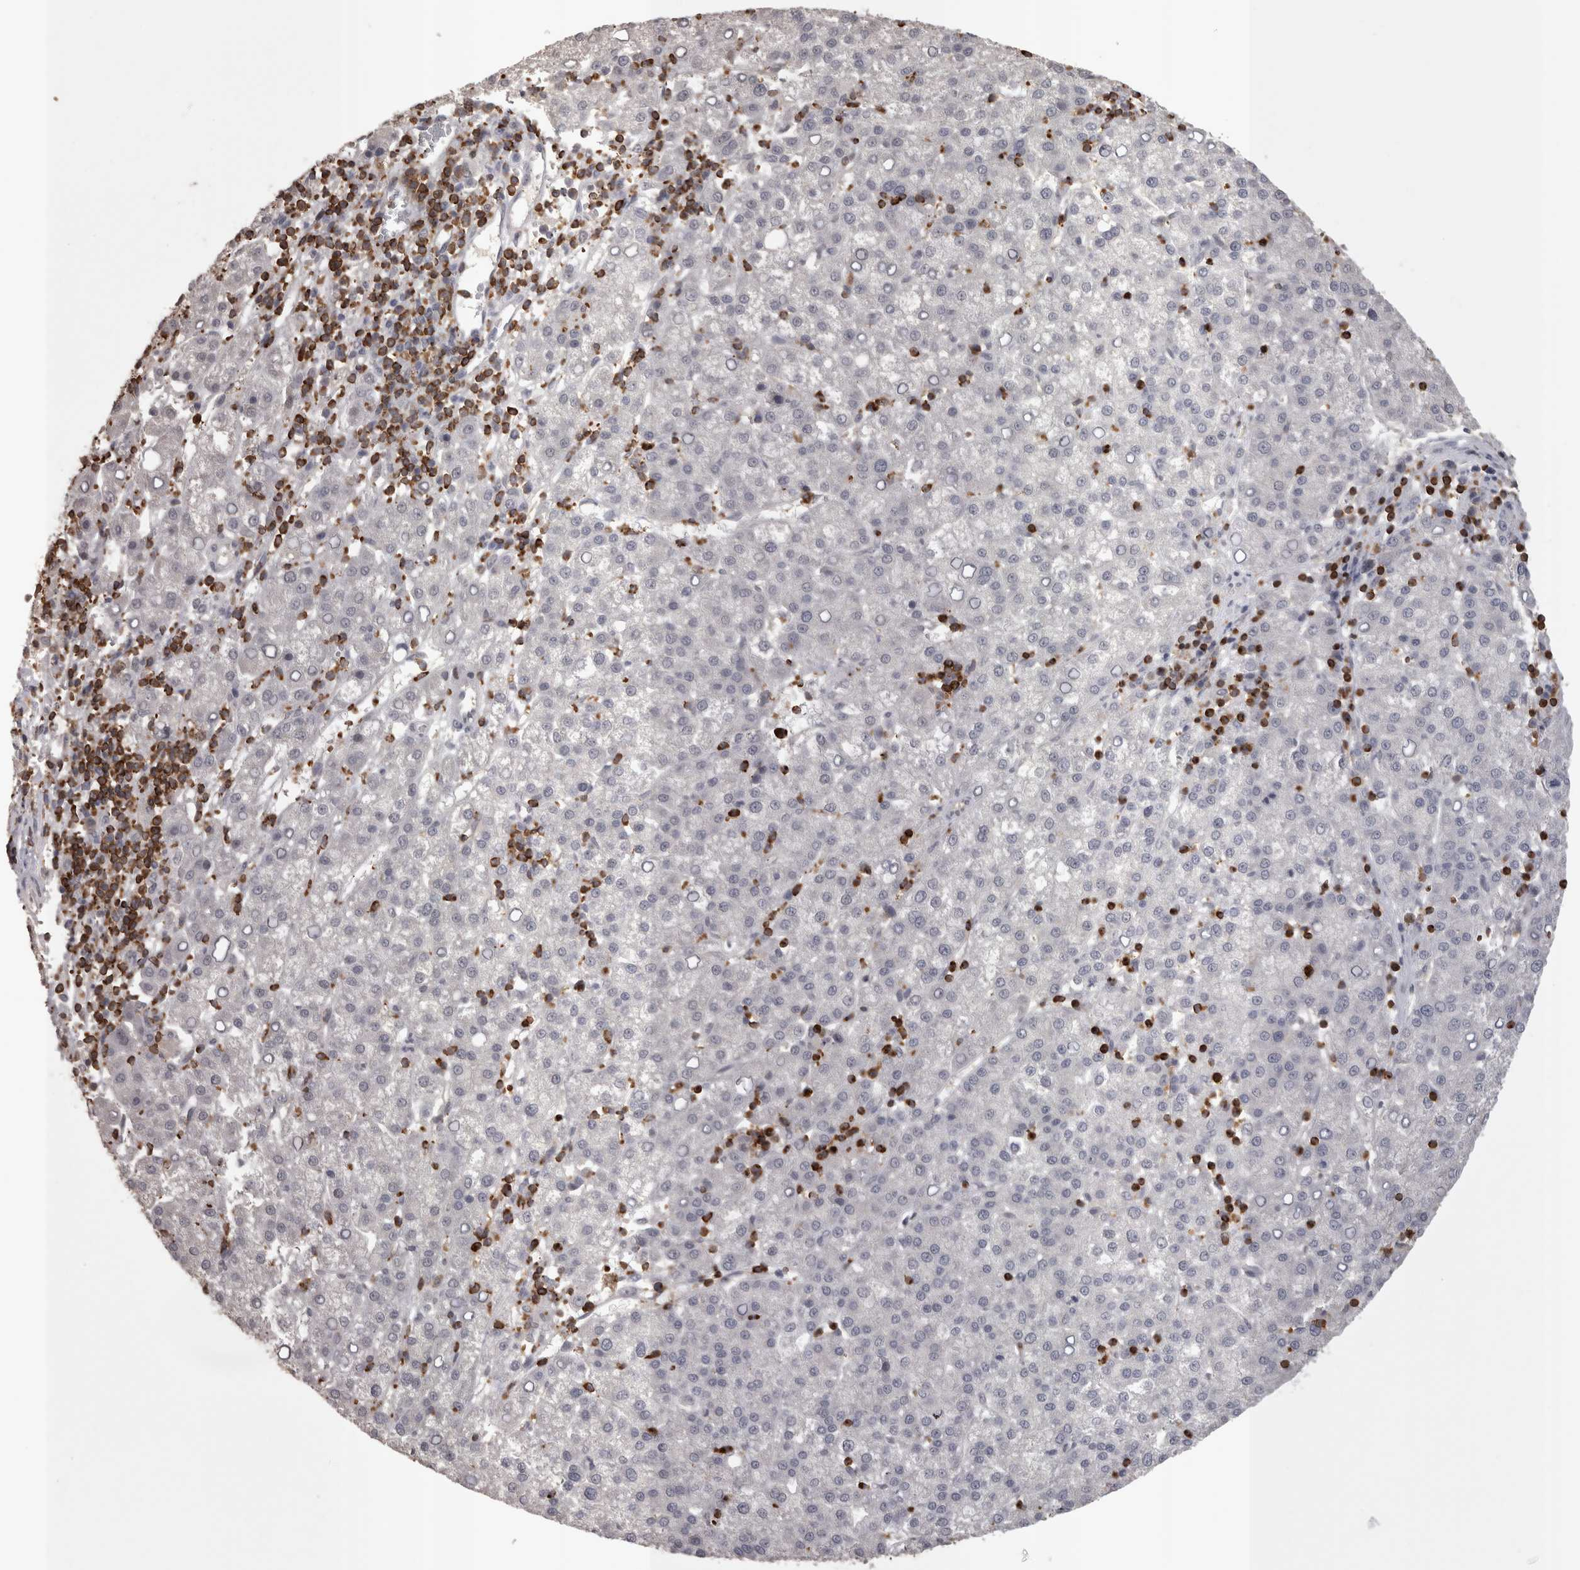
{"staining": {"intensity": "negative", "quantity": "none", "location": "none"}, "tissue": "liver cancer", "cell_type": "Tumor cells", "image_type": "cancer", "snomed": [{"axis": "morphology", "description": "Carcinoma, Hepatocellular, NOS"}, {"axis": "topography", "description": "Liver"}], "caption": "This histopathology image is of liver hepatocellular carcinoma stained with immunohistochemistry (IHC) to label a protein in brown with the nuclei are counter-stained blue. There is no expression in tumor cells.", "gene": "SKAP1", "patient": {"sex": "female", "age": 58}}